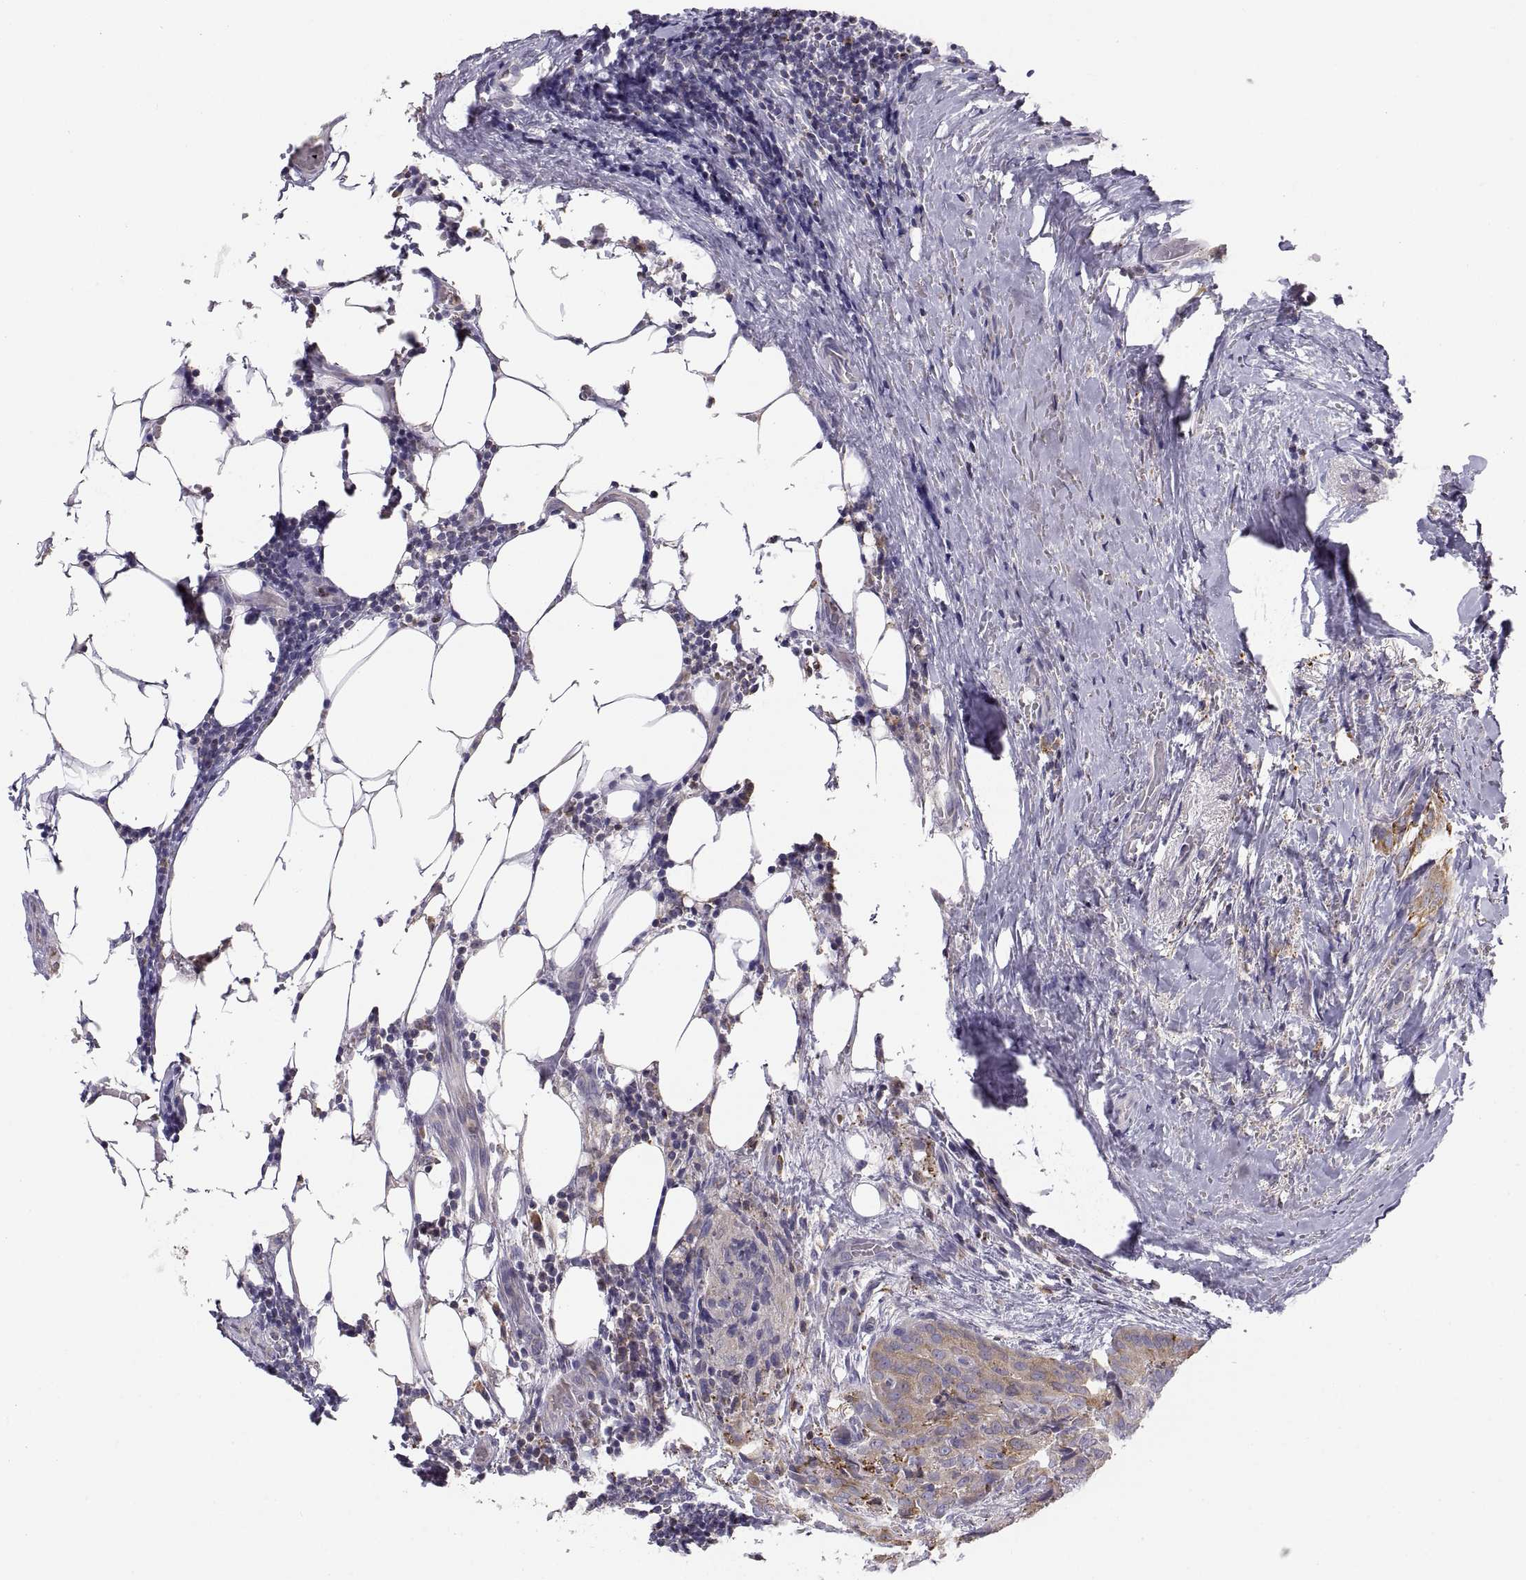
{"staining": {"intensity": "weak", "quantity": ">75%", "location": "cytoplasmic/membranous"}, "tissue": "thyroid cancer", "cell_type": "Tumor cells", "image_type": "cancer", "snomed": [{"axis": "morphology", "description": "Papillary adenocarcinoma, NOS"}, {"axis": "topography", "description": "Thyroid gland"}], "caption": "Thyroid cancer (papillary adenocarcinoma) tissue shows weak cytoplasmic/membranous positivity in approximately >75% of tumor cells, visualized by immunohistochemistry.", "gene": "ERO1A", "patient": {"sex": "male", "age": 61}}